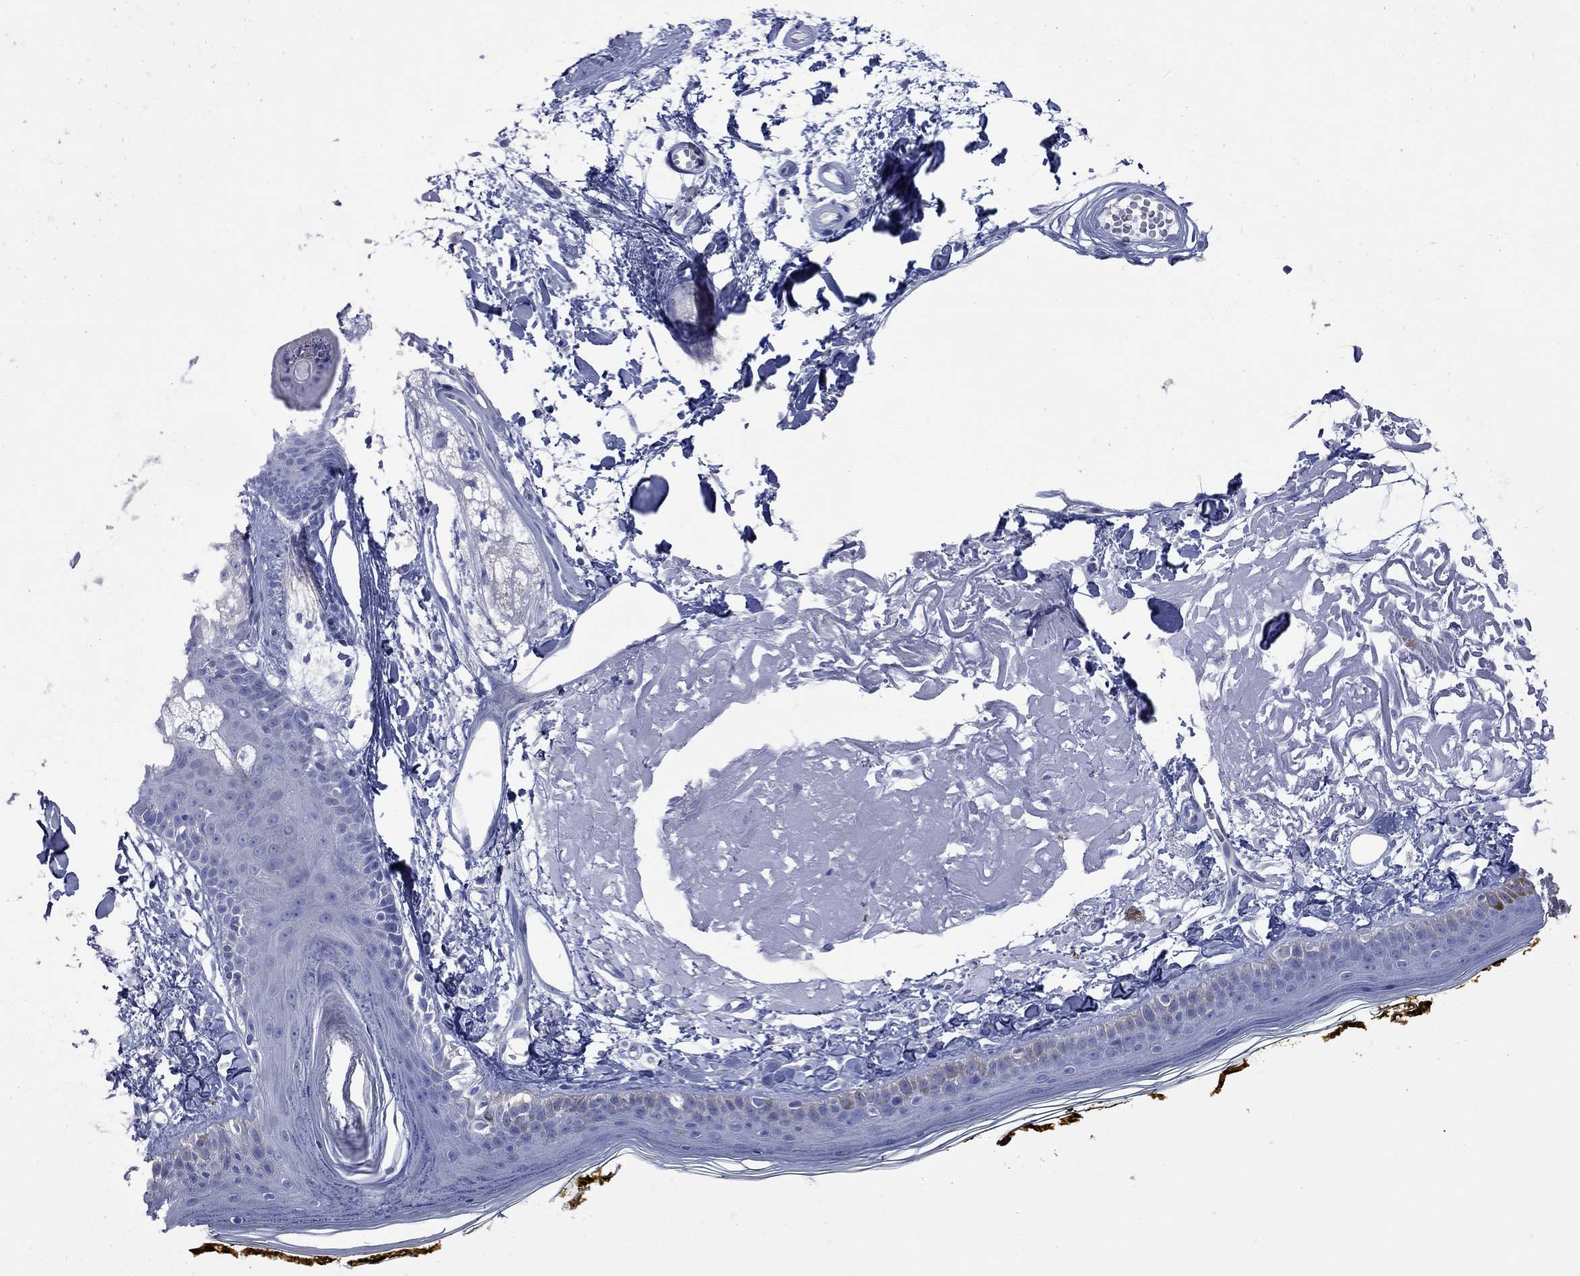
{"staining": {"intensity": "negative", "quantity": "none", "location": "none"}, "tissue": "skin", "cell_type": "Fibroblasts", "image_type": "normal", "snomed": [{"axis": "morphology", "description": "Normal tissue, NOS"}, {"axis": "topography", "description": "Skin"}], "caption": "Immunohistochemistry image of benign skin: skin stained with DAB exhibits no significant protein positivity in fibroblasts. (DAB (3,3'-diaminobenzidine) immunohistochemistry visualized using brightfield microscopy, high magnification).", "gene": "PDZD3", "patient": {"sex": "male", "age": 76}}